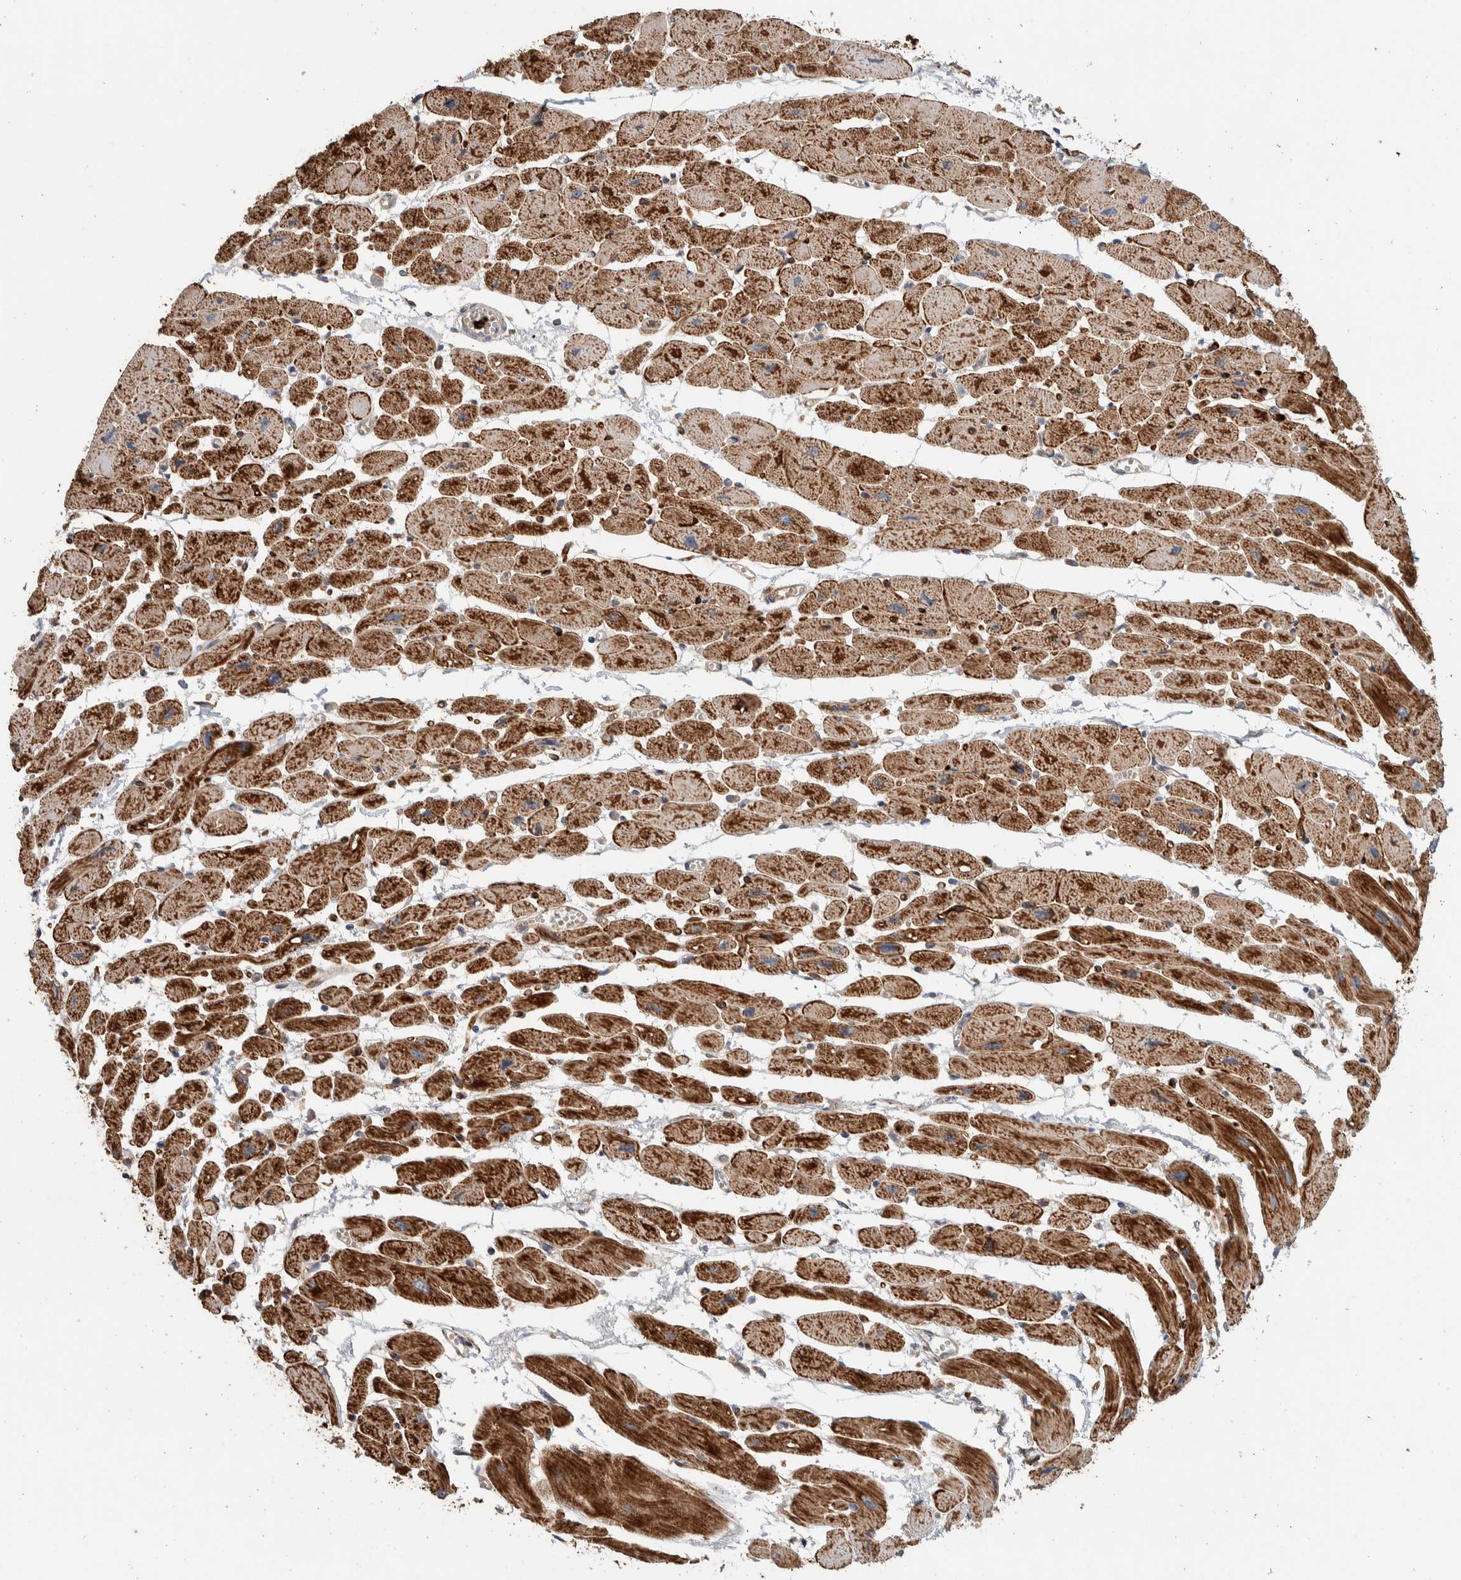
{"staining": {"intensity": "moderate", "quantity": ">75%", "location": "cytoplasmic/membranous"}, "tissue": "heart muscle", "cell_type": "Cardiomyocytes", "image_type": "normal", "snomed": [{"axis": "morphology", "description": "Normal tissue, NOS"}, {"axis": "topography", "description": "Heart"}], "caption": "Cardiomyocytes display medium levels of moderate cytoplasmic/membranous expression in approximately >75% of cells in benign human heart muscle.", "gene": "VPS53", "patient": {"sex": "female", "age": 54}}